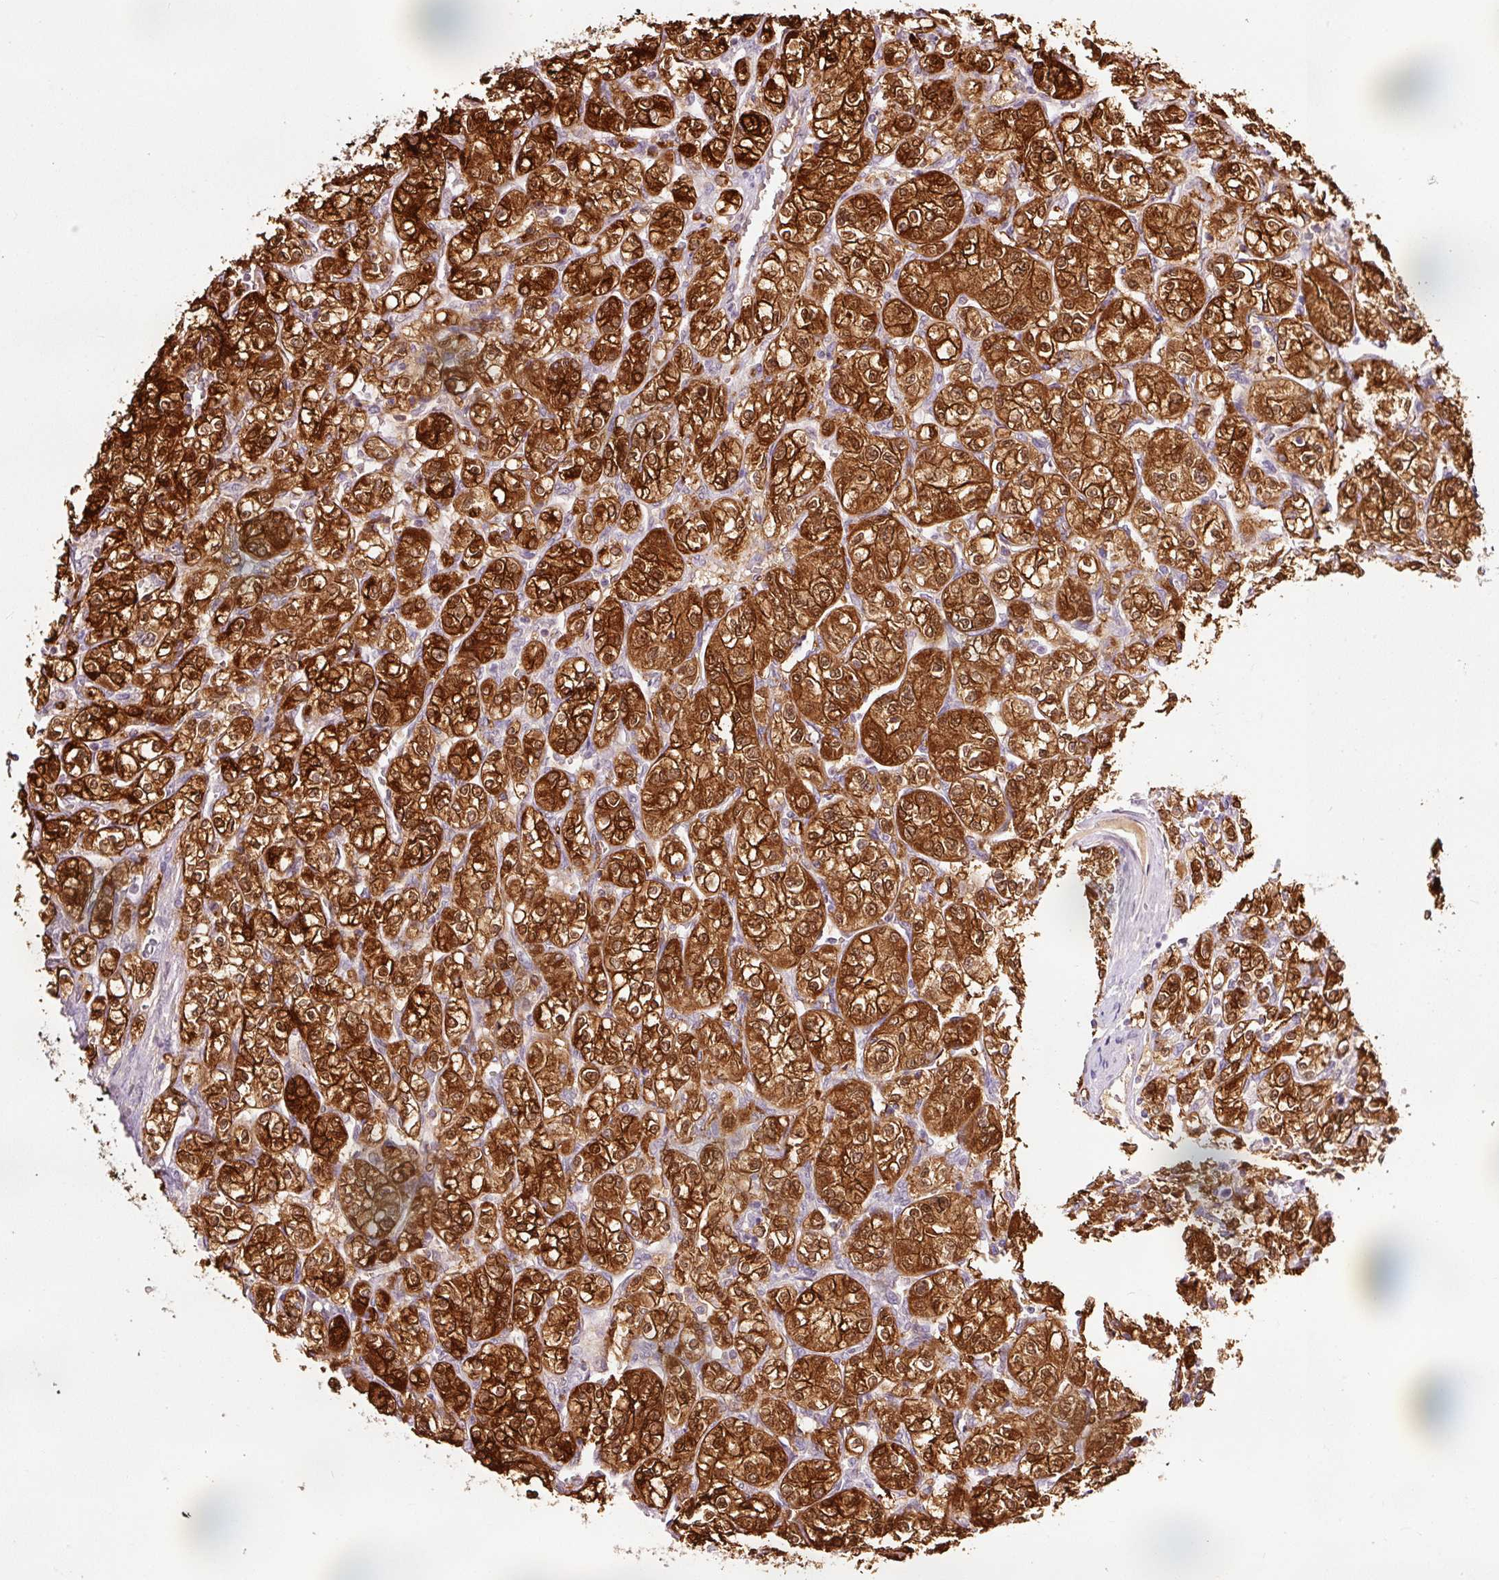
{"staining": {"intensity": "strong", "quantity": ">75%", "location": "cytoplasmic/membranous,nuclear"}, "tissue": "renal cancer", "cell_type": "Tumor cells", "image_type": "cancer", "snomed": [{"axis": "morphology", "description": "Adenocarcinoma, NOS"}, {"axis": "topography", "description": "Kidney"}], "caption": "Strong cytoplasmic/membranous and nuclear positivity for a protein is present in approximately >75% of tumor cells of renal cancer (adenocarcinoma) using IHC.", "gene": "FBXL14", "patient": {"sex": "male", "age": 77}}